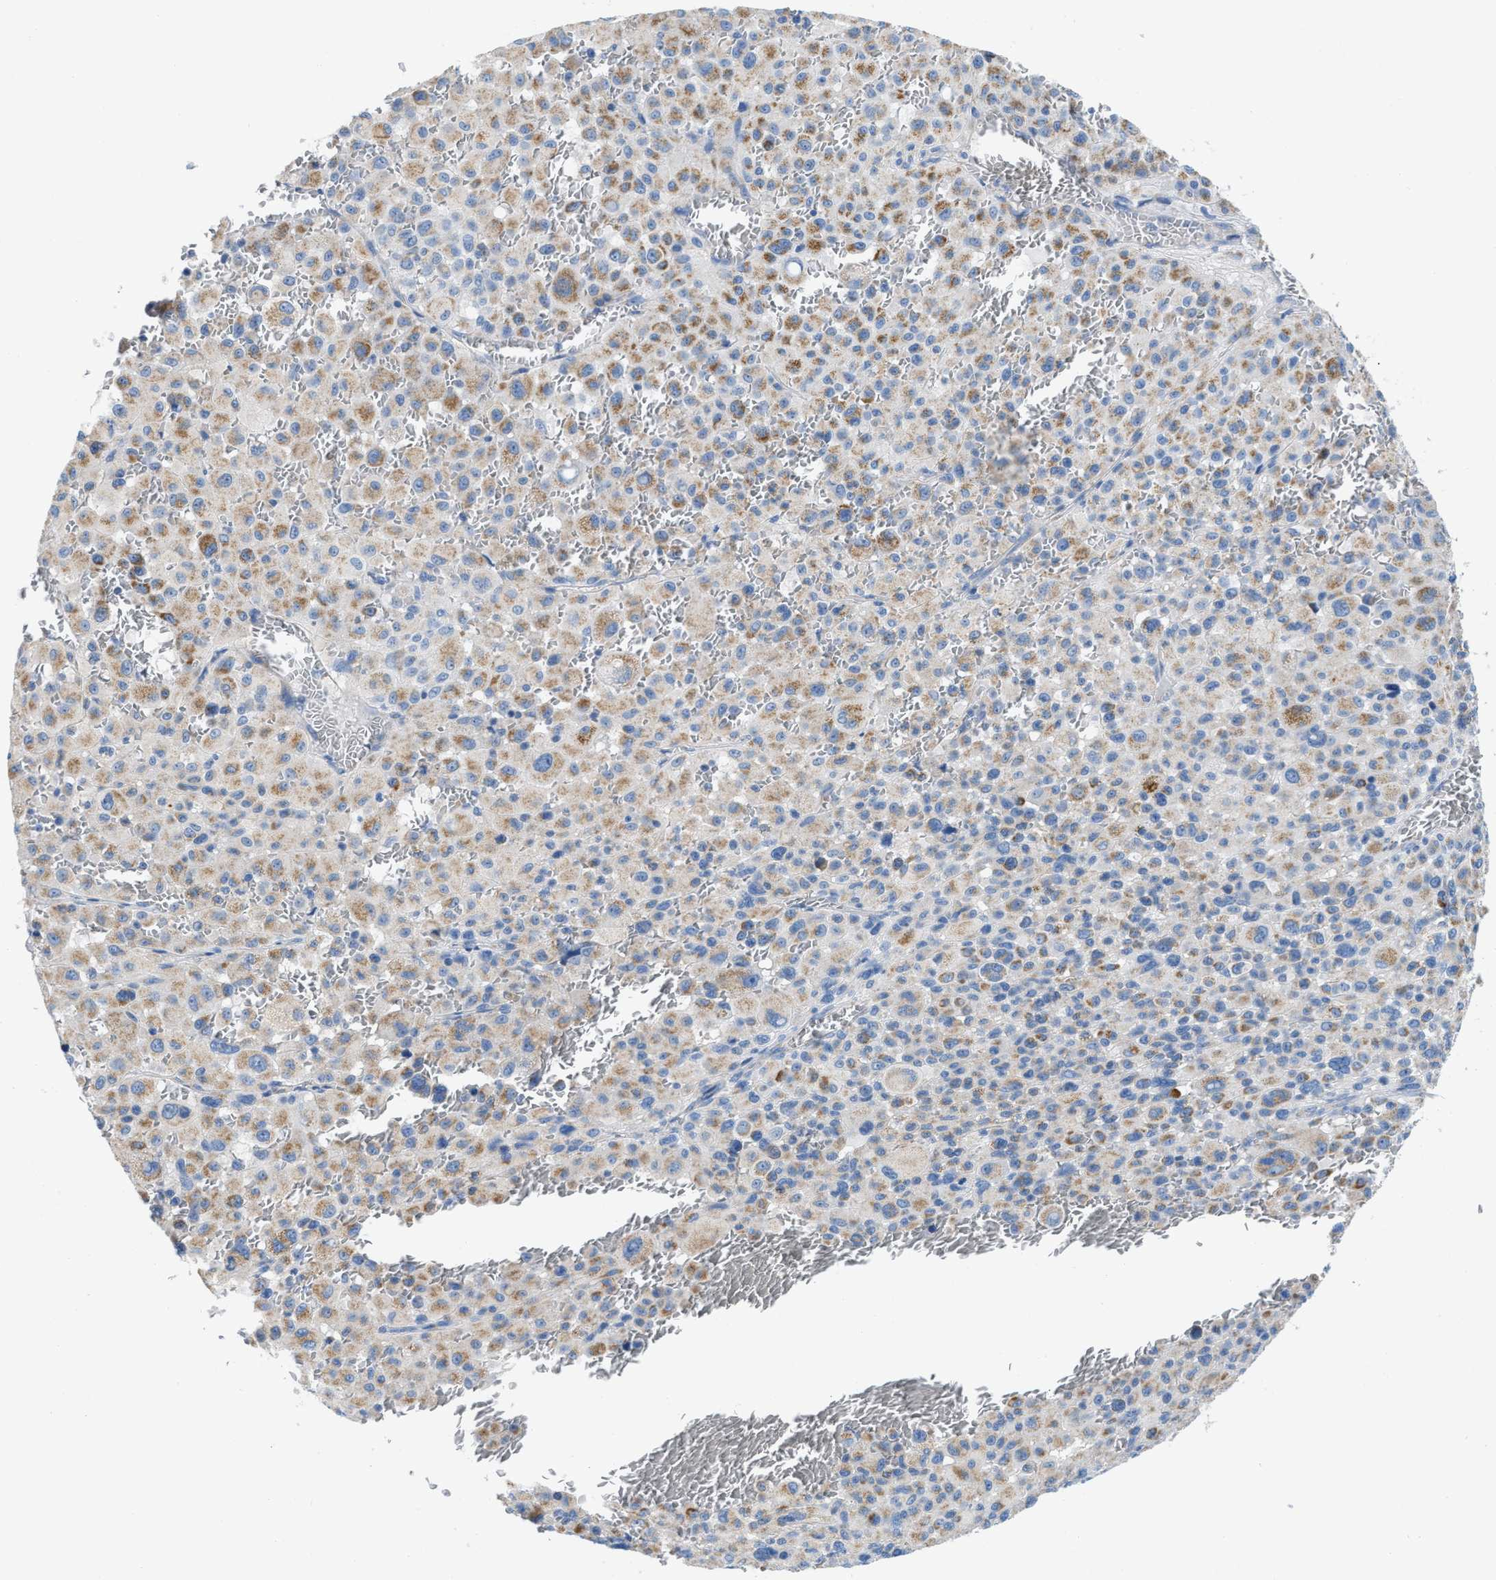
{"staining": {"intensity": "weak", "quantity": ">75%", "location": "cytoplasmic/membranous"}, "tissue": "melanoma", "cell_type": "Tumor cells", "image_type": "cancer", "snomed": [{"axis": "morphology", "description": "Malignant melanoma, Metastatic site"}, {"axis": "topography", "description": "Skin"}], "caption": "Melanoma stained with DAB (3,3'-diaminobenzidine) immunohistochemistry exhibits low levels of weak cytoplasmic/membranous expression in about >75% of tumor cells.", "gene": "SLC25A13", "patient": {"sex": "female", "age": 74}}